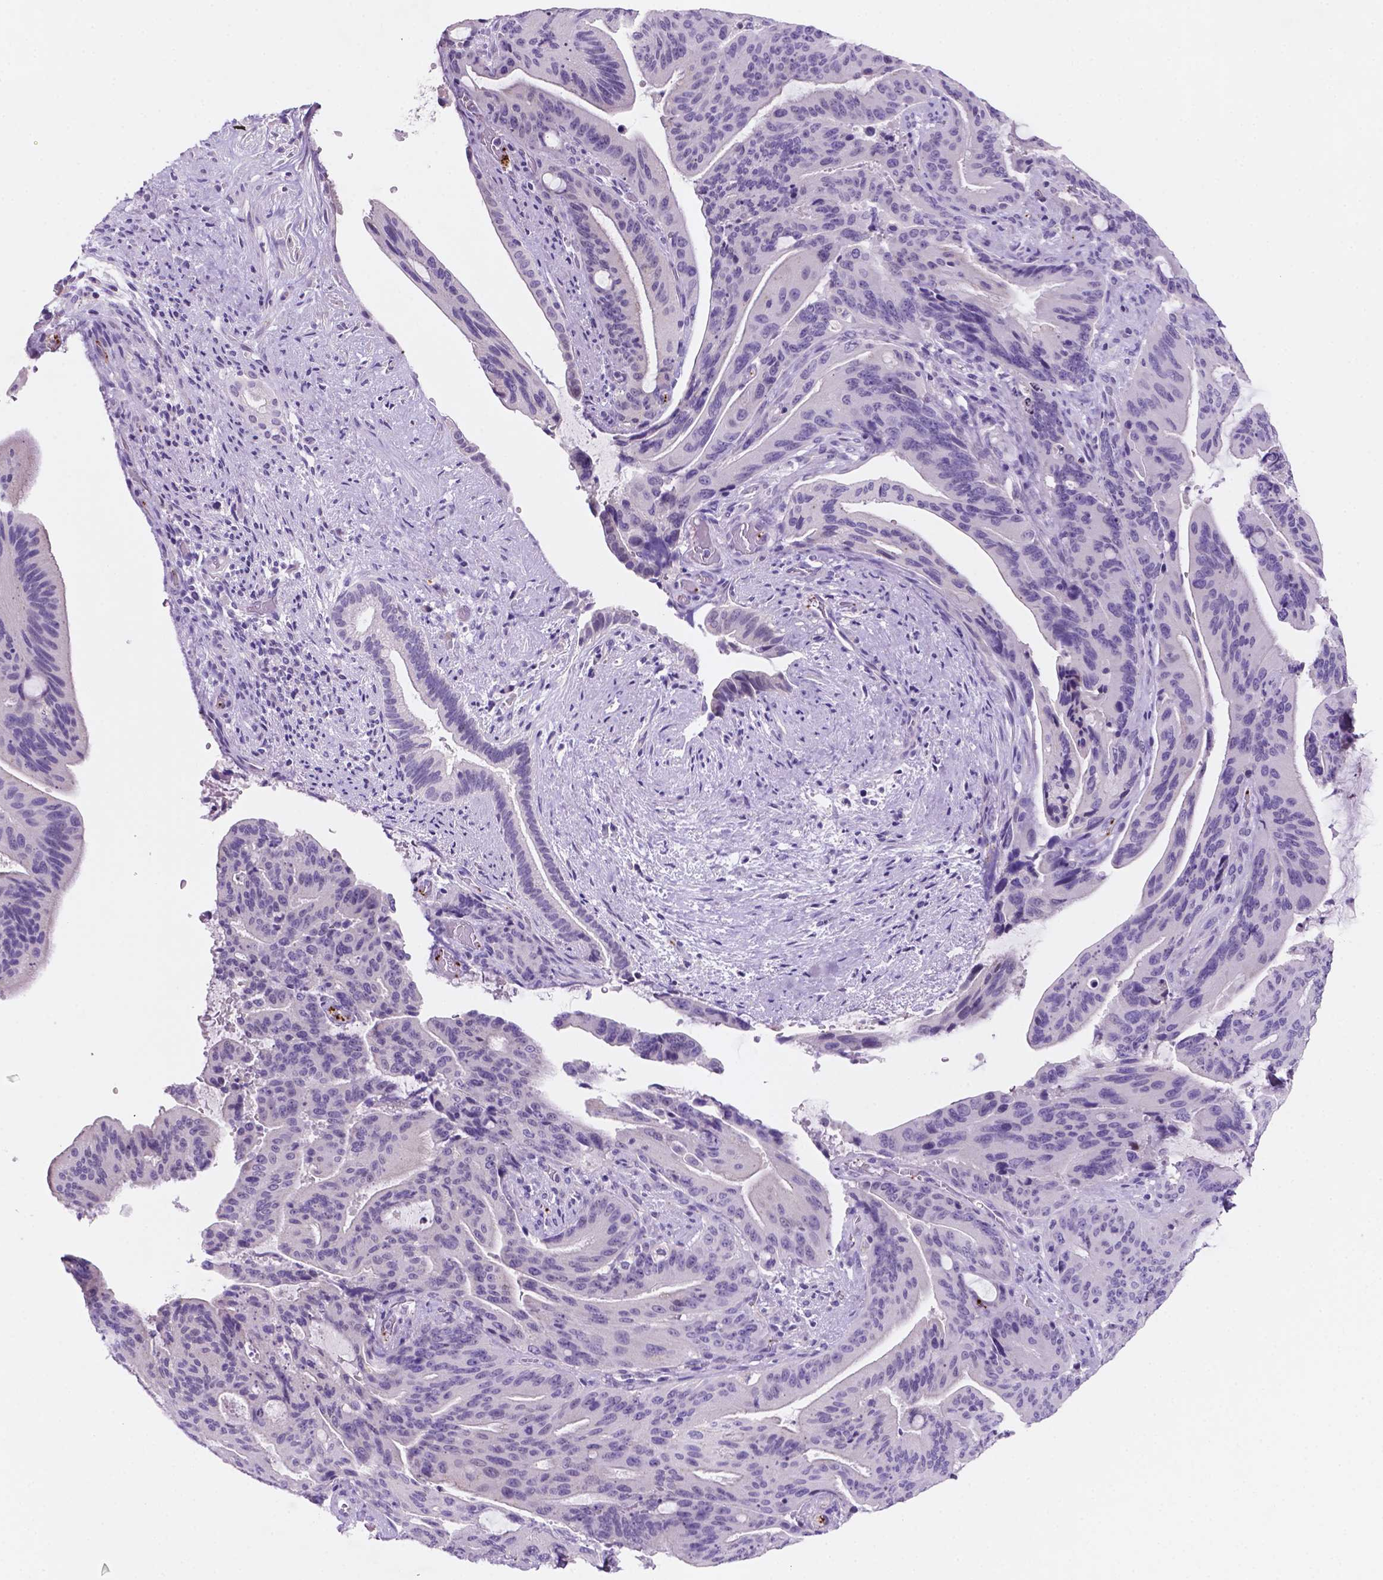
{"staining": {"intensity": "negative", "quantity": "none", "location": "none"}, "tissue": "liver cancer", "cell_type": "Tumor cells", "image_type": "cancer", "snomed": [{"axis": "morphology", "description": "Cholangiocarcinoma"}, {"axis": "topography", "description": "Liver"}], "caption": "This is a photomicrograph of immunohistochemistry (IHC) staining of cholangiocarcinoma (liver), which shows no expression in tumor cells.", "gene": "EBLN2", "patient": {"sex": "female", "age": 73}}